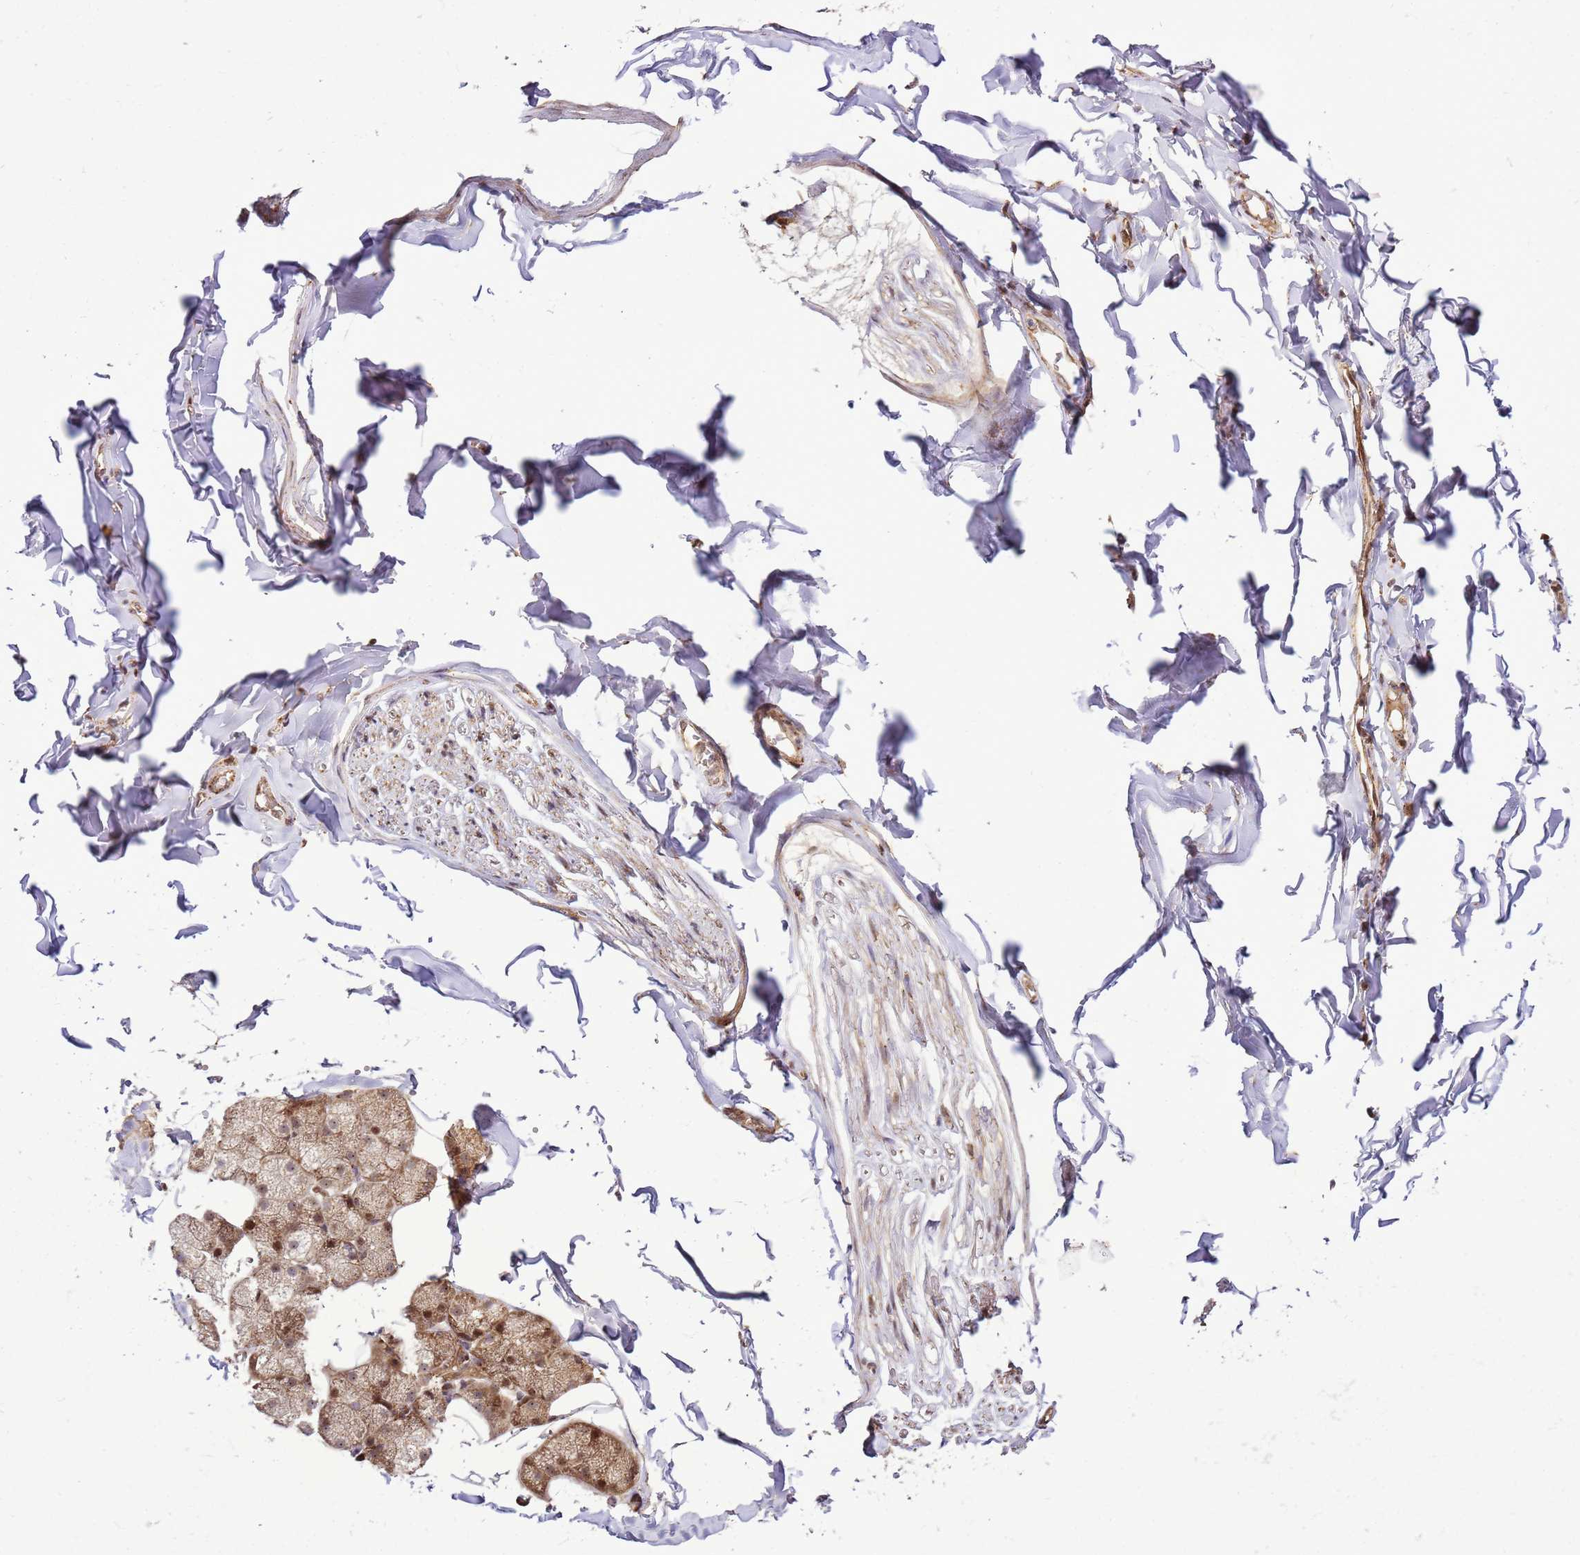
{"staining": {"intensity": "moderate", "quantity": "<25%", "location": "cytoplasmic/membranous"}, "tissue": "adipose tissue", "cell_type": "Adipocytes", "image_type": "normal", "snomed": [{"axis": "morphology", "description": "Normal tissue, NOS"}, {"axis": "topography", "description": "Salivary gland"}, {"axis": "topography", "description": "Peripheral nerve tissue"}], "caption": "Adipose tissue stained with immunohistochemistry exhibits moderate cytoplasmic/membranous staining in approximately <25% of adipocytes.", "gene": "RASA3", "patient": {"sex": "male", "age": 38}}